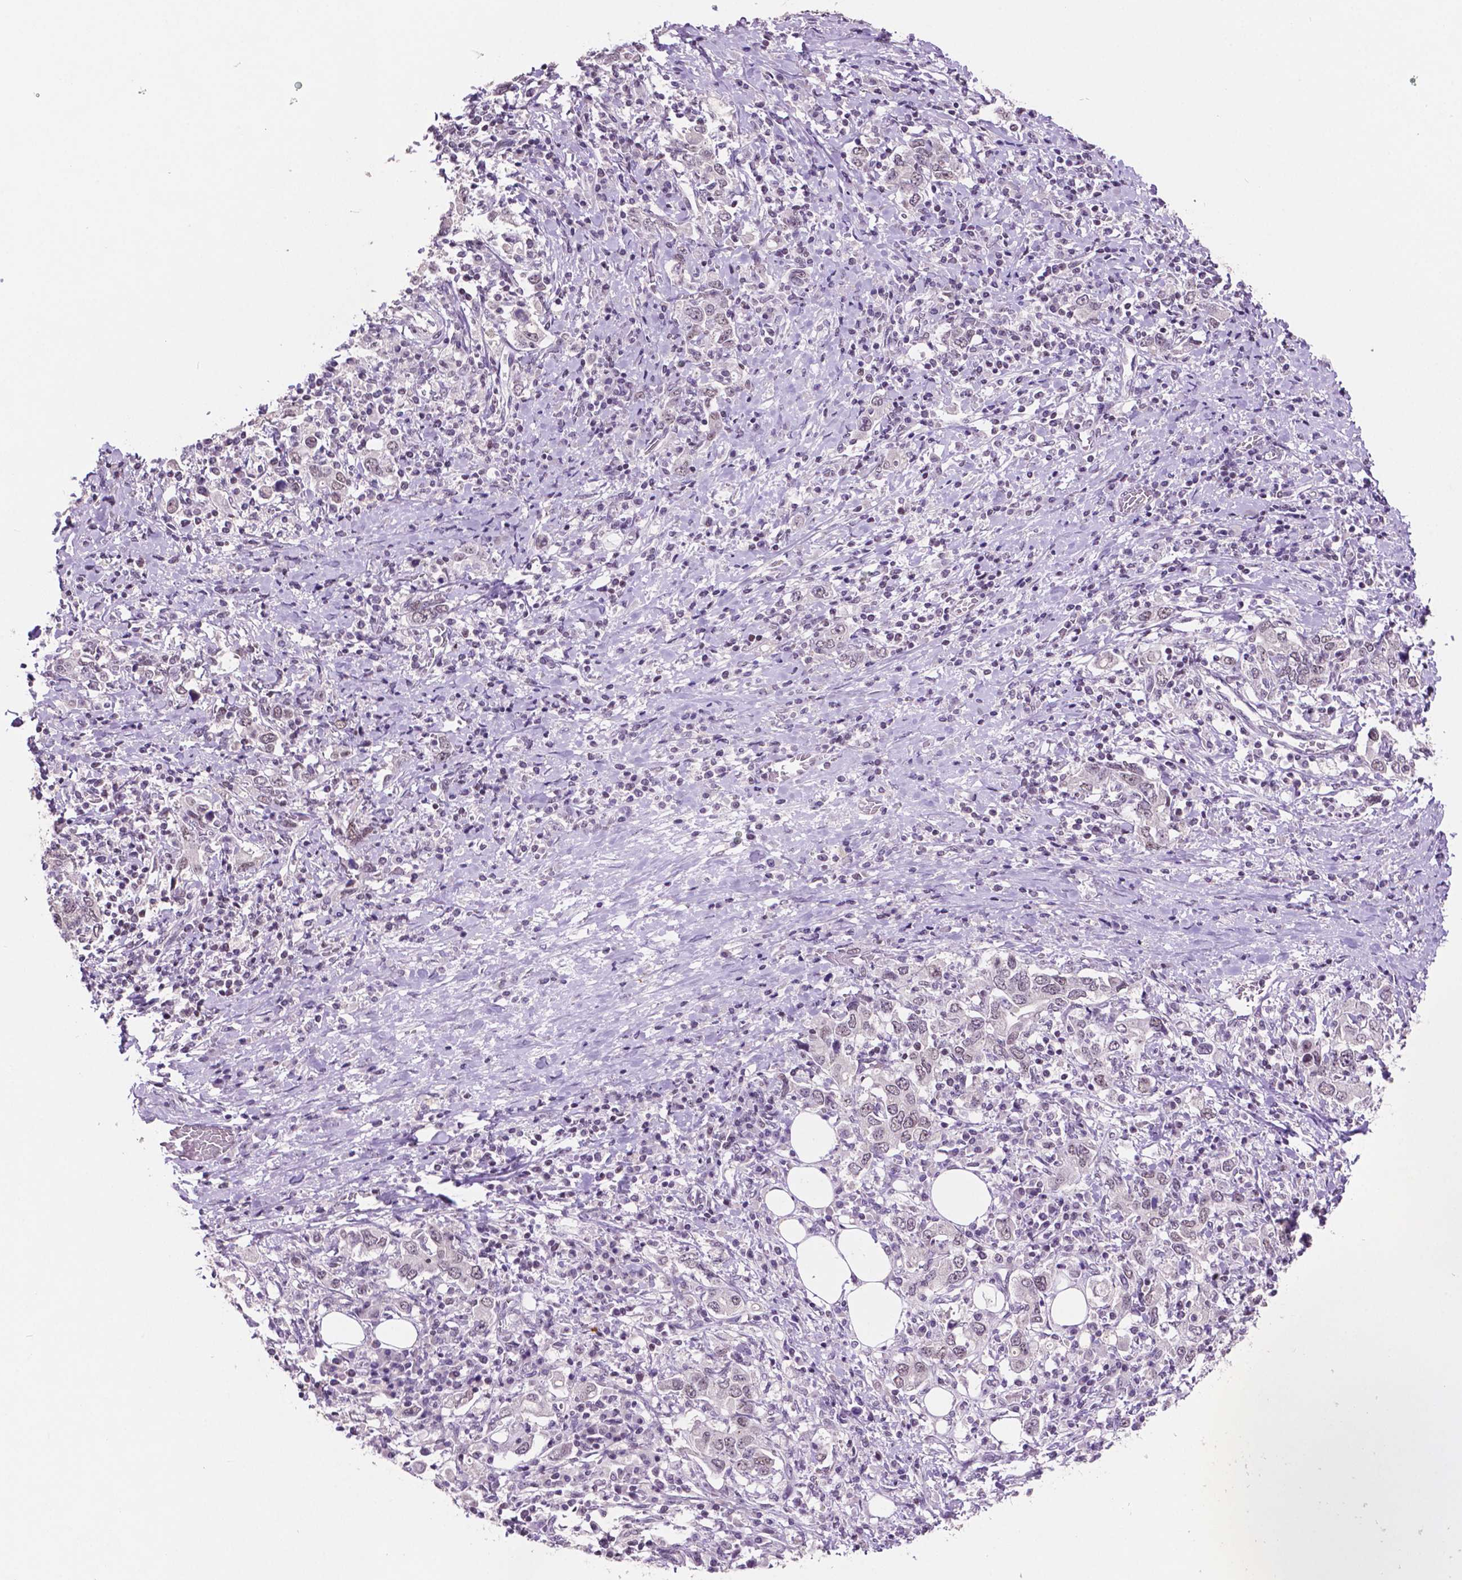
{"staining": {"intensity": "weak", "quantity": "25%-75%", "location": "nuclear"}, "tissue": "stomach cancer", "cell_type": "Tumor cells", "image_type": "cancer", "snomed": [{"axis": "morphology", "description": "Adenocarcinoma, NOS"}, {"axis": "topography", "description": "Stomach, upper"}, {"axis": "topography", "description": "Stomach"}], "caption": "Immunohistochemistry (IHC) photomicrograph of human stomach cancer (adenocarcinoma) stained for a protein (brown), which demonstrates low levels of weak nuclear positivity in about 25%-75% of tumor cells.", "gene": "NCOR1", "patient": {"sex": "male", "age": 62}}